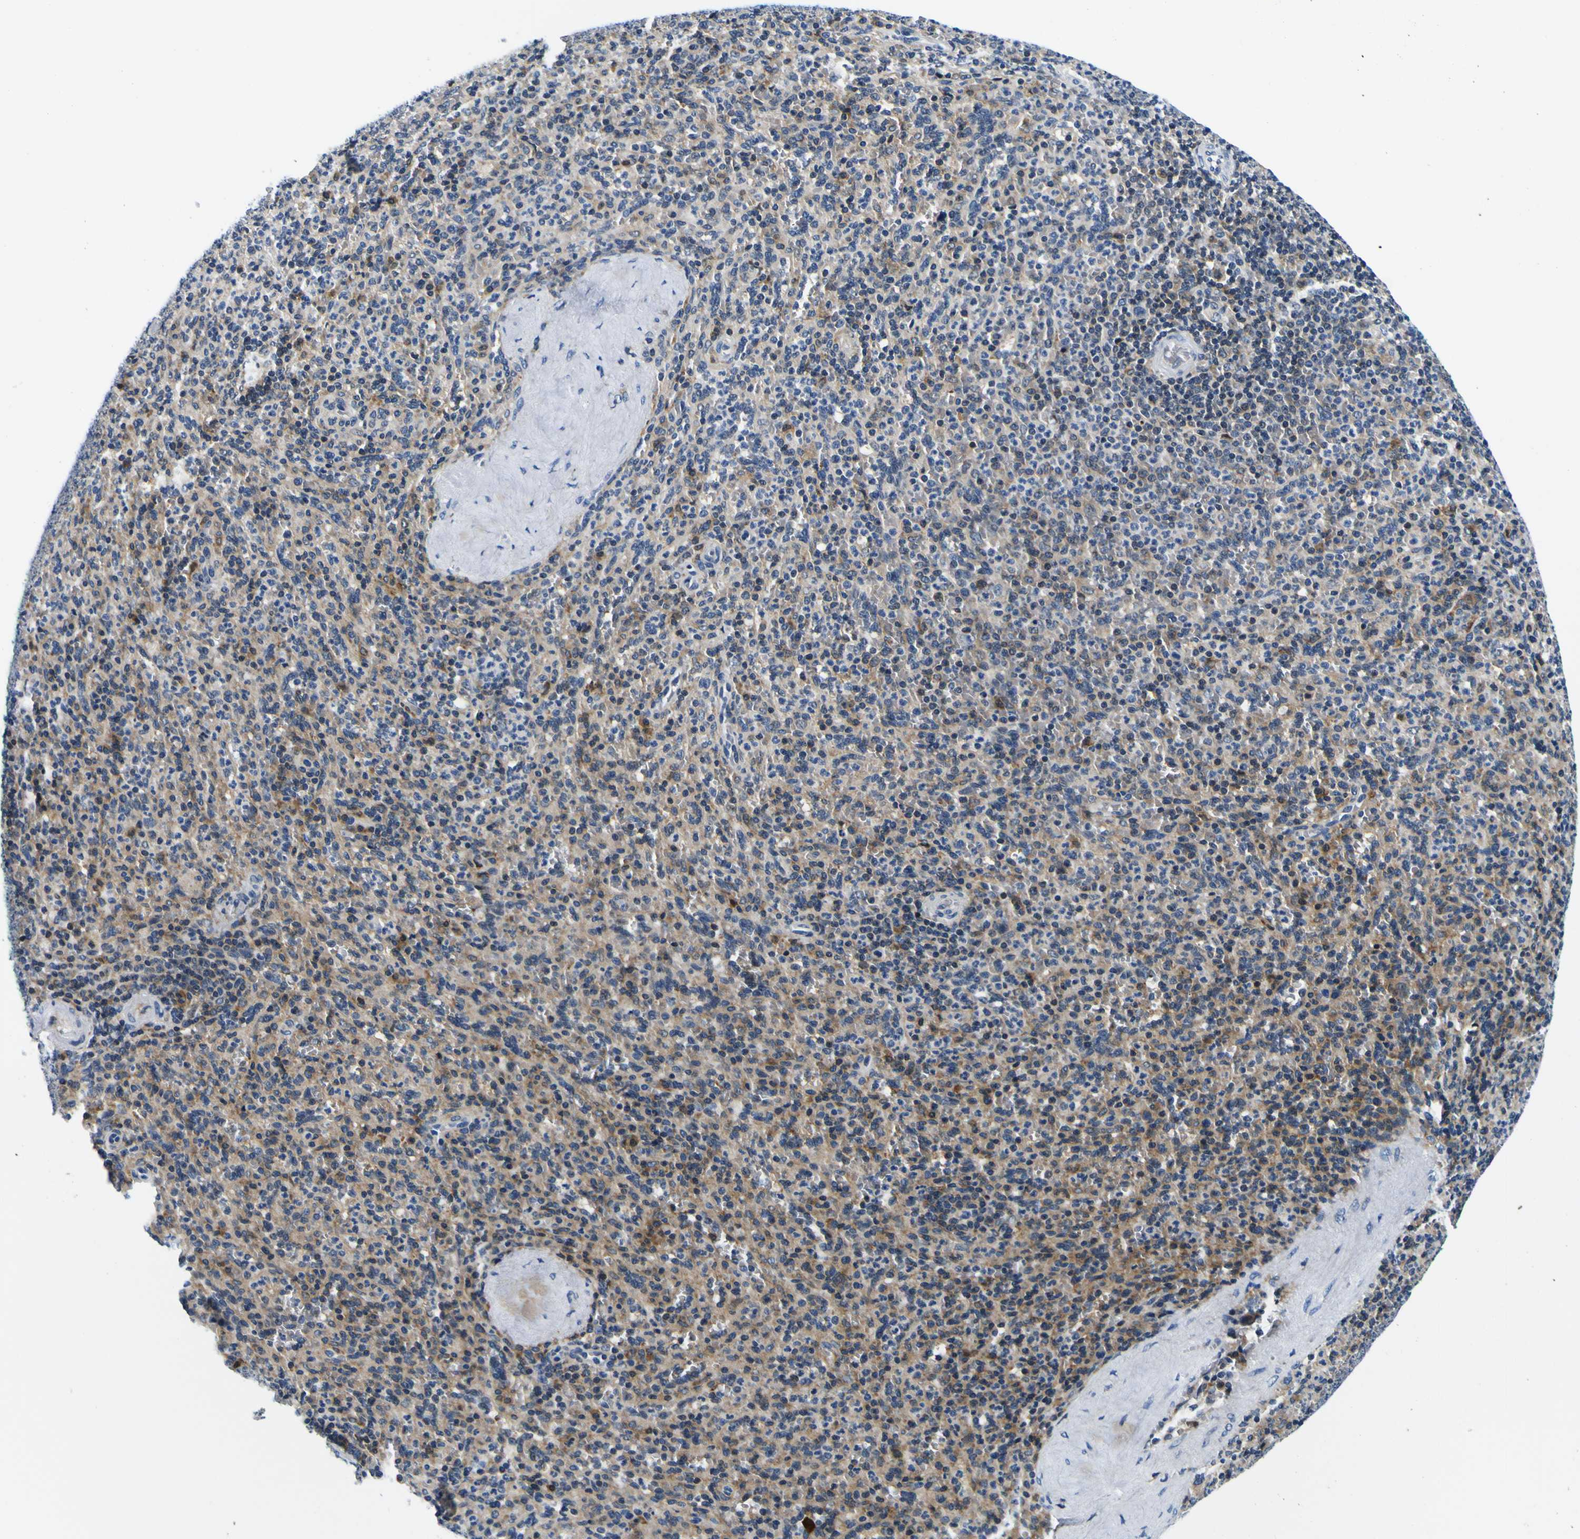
{"staining": {"intensity": "negative", "quantity": "none", "location": "none"}, "tissue": "spleen", "cell_type": "Cells in red pulp", "image_type": "normal", "snomed": [{"axis": "morphology", "description": "Normal tissue, NOS"}, {"axis": "topography", "description": "Spleen"}], "caption": "Immunohistochemical staining of benign spleen shows no significant staining in cells in red pulp. (Stains: DAB immunohistochemistry (IHC) with hematoxylin counter stain, Microscopy: brightfield microscopy at high magnification).", "gene": "NLRP3", "patient": {"sex": "male", "age": 36}}